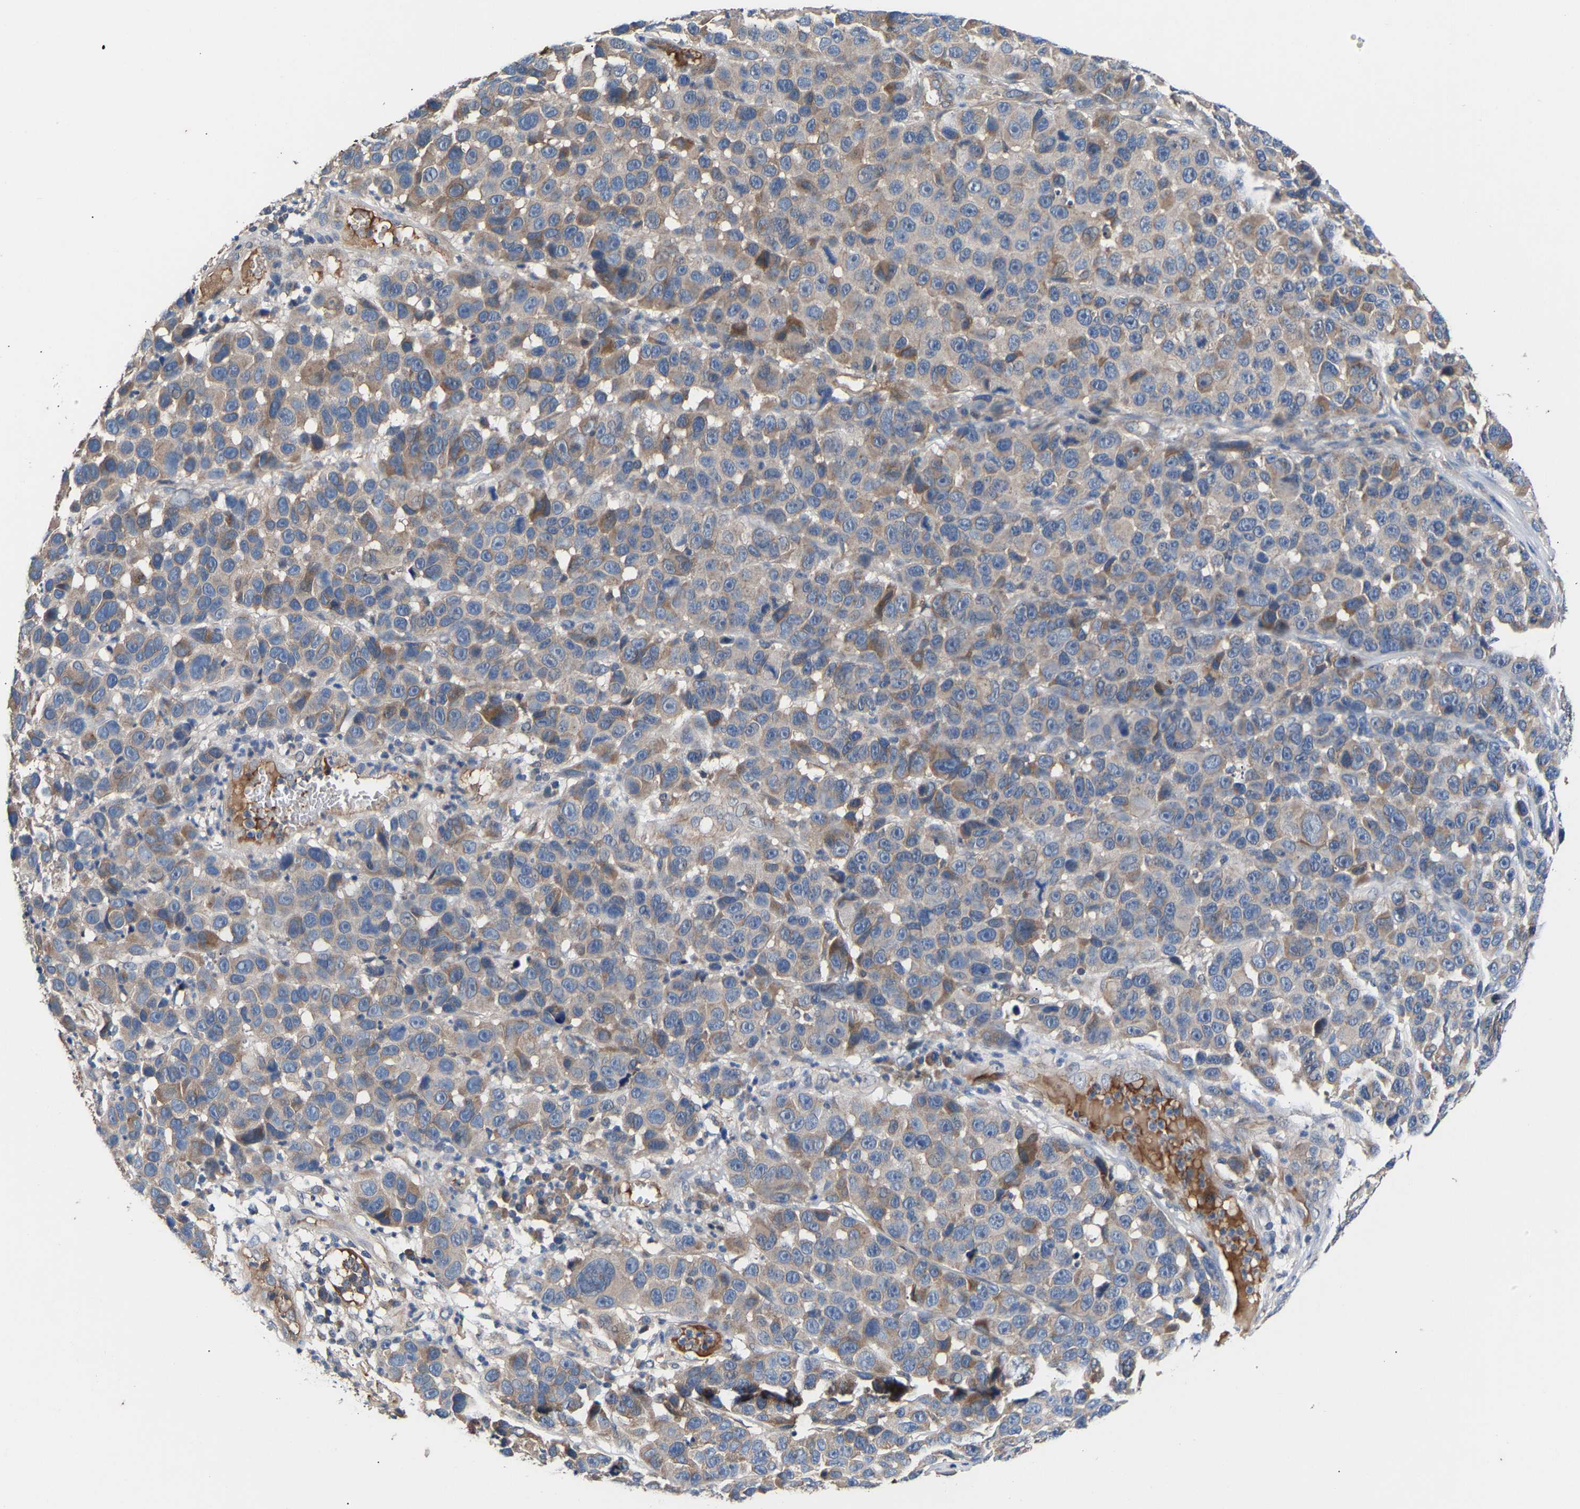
{"staining": {"intensity": "moderate", "quantity": "<25%", "location": "cytoplasmic/membranous"}, "tissue": "melanoma", "cell_type": "Tumor cells", "image_type": "cancer", "snomed": [{"axis": "morphology", "description": "Malignant melanoma, NOS"}, {"axis": "topography", "description": "Skin"}], "caption": "Malignant melanoma tissue displays moderate cytoplasmic/membranous staining in about <25% of tumor cells, visualized by immunohistochemistry.", "gene": "KASH5", "patient": {"sex": "male", "age": 53}}